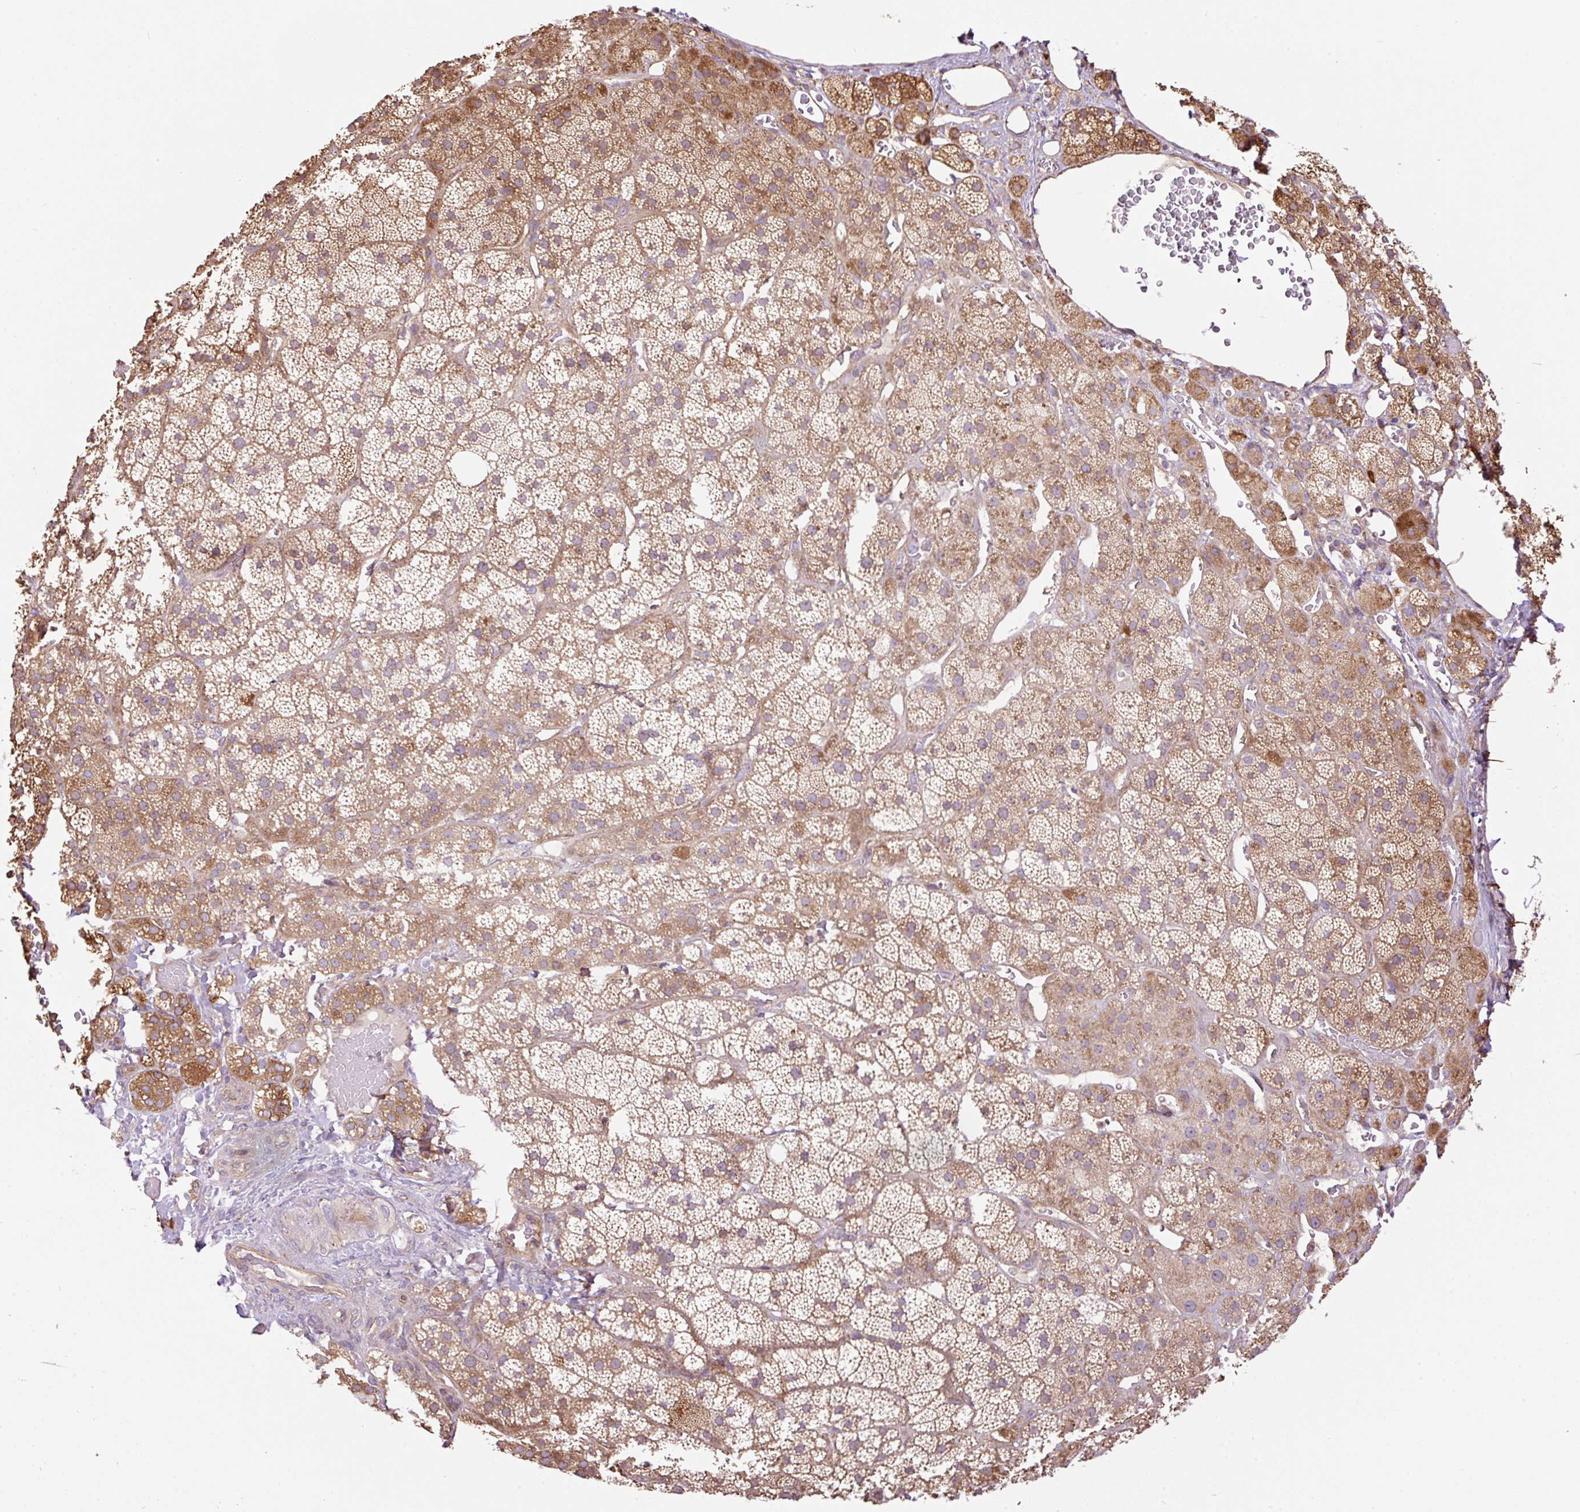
{"staining": {"intensity": "moderate", "quantity": ">75%", "location": "cytoplasmic/membranous"}, "tissue": "adrenal gland", "cell_type": "Glandular cells", "image_type": "normal", "snomed": [{"axis": "morphology", "description": "Normal tissue, NOS"}, {"axis": "topography", "description": "Adrenal gland"}], "caption": "Adrenal gland stained with a brown dye displays moderate cytoplasmic/membranous positive staining in approximately >75% of glandular cells.", "gene": "PPME1", "patient": {"sex": "male", "age": 57}}